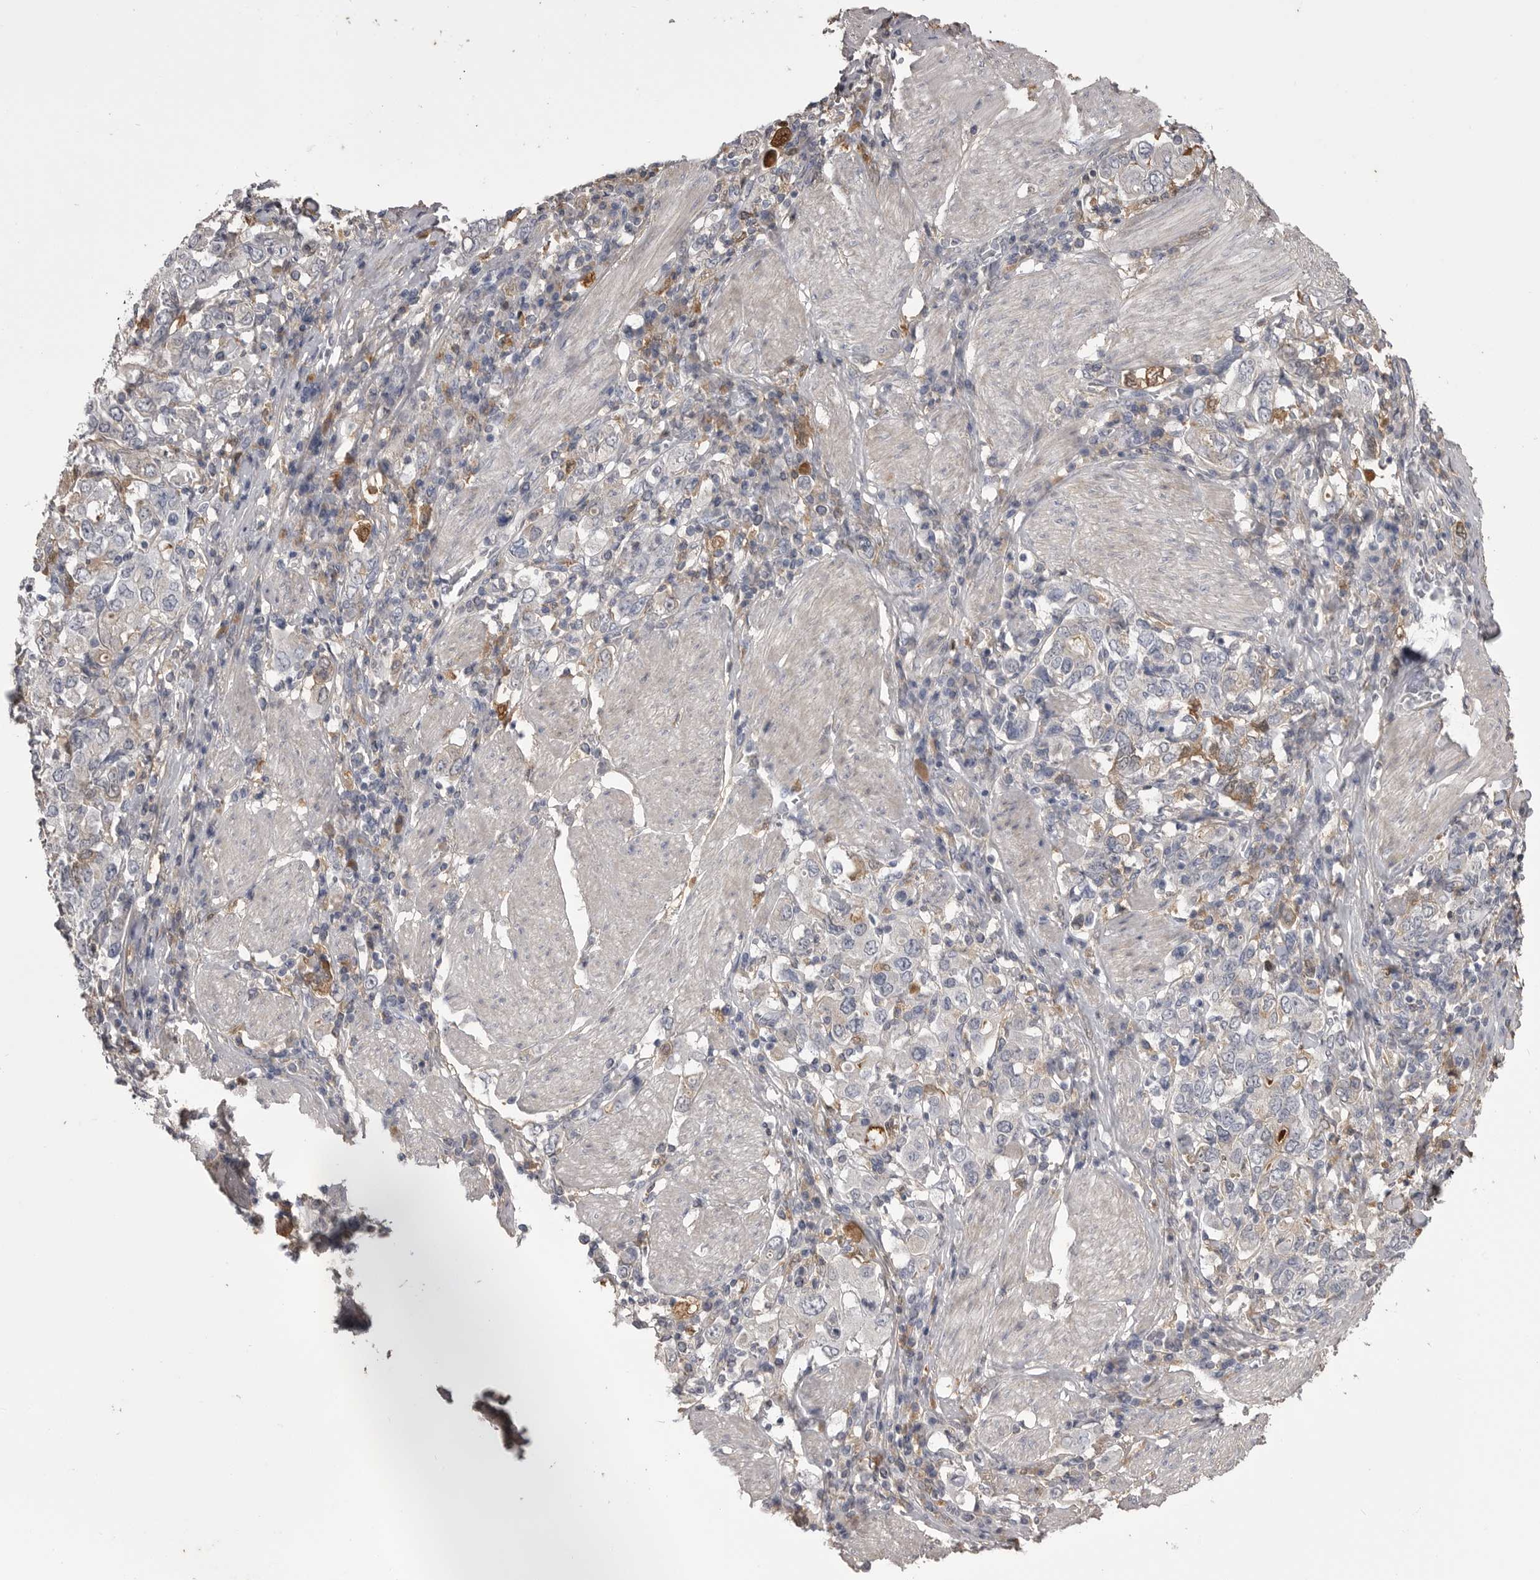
{"staining": {"intensity": "moderate", "quantity": "<25%", "location": "cytoplasmic/membranous"}, "tissue": "stomach cancer", "cell_type": "Tumor cells", "image_type": "cancer", "snomed": [{"axis": "morphology", "description": "Adenocarcinoma, NOS"}, {"axis": "topography", "description": "Stomach, upper"}], "caption": "Protein analysis of adenocarcinoma (stomach) tissue reveals moderate cytoplasmic/membranous expression in approximately <25% of tumor cells. Nuclei are stained in blue.", "gene": "AHSG", "patient": {"sex": "male", "age": 62}}